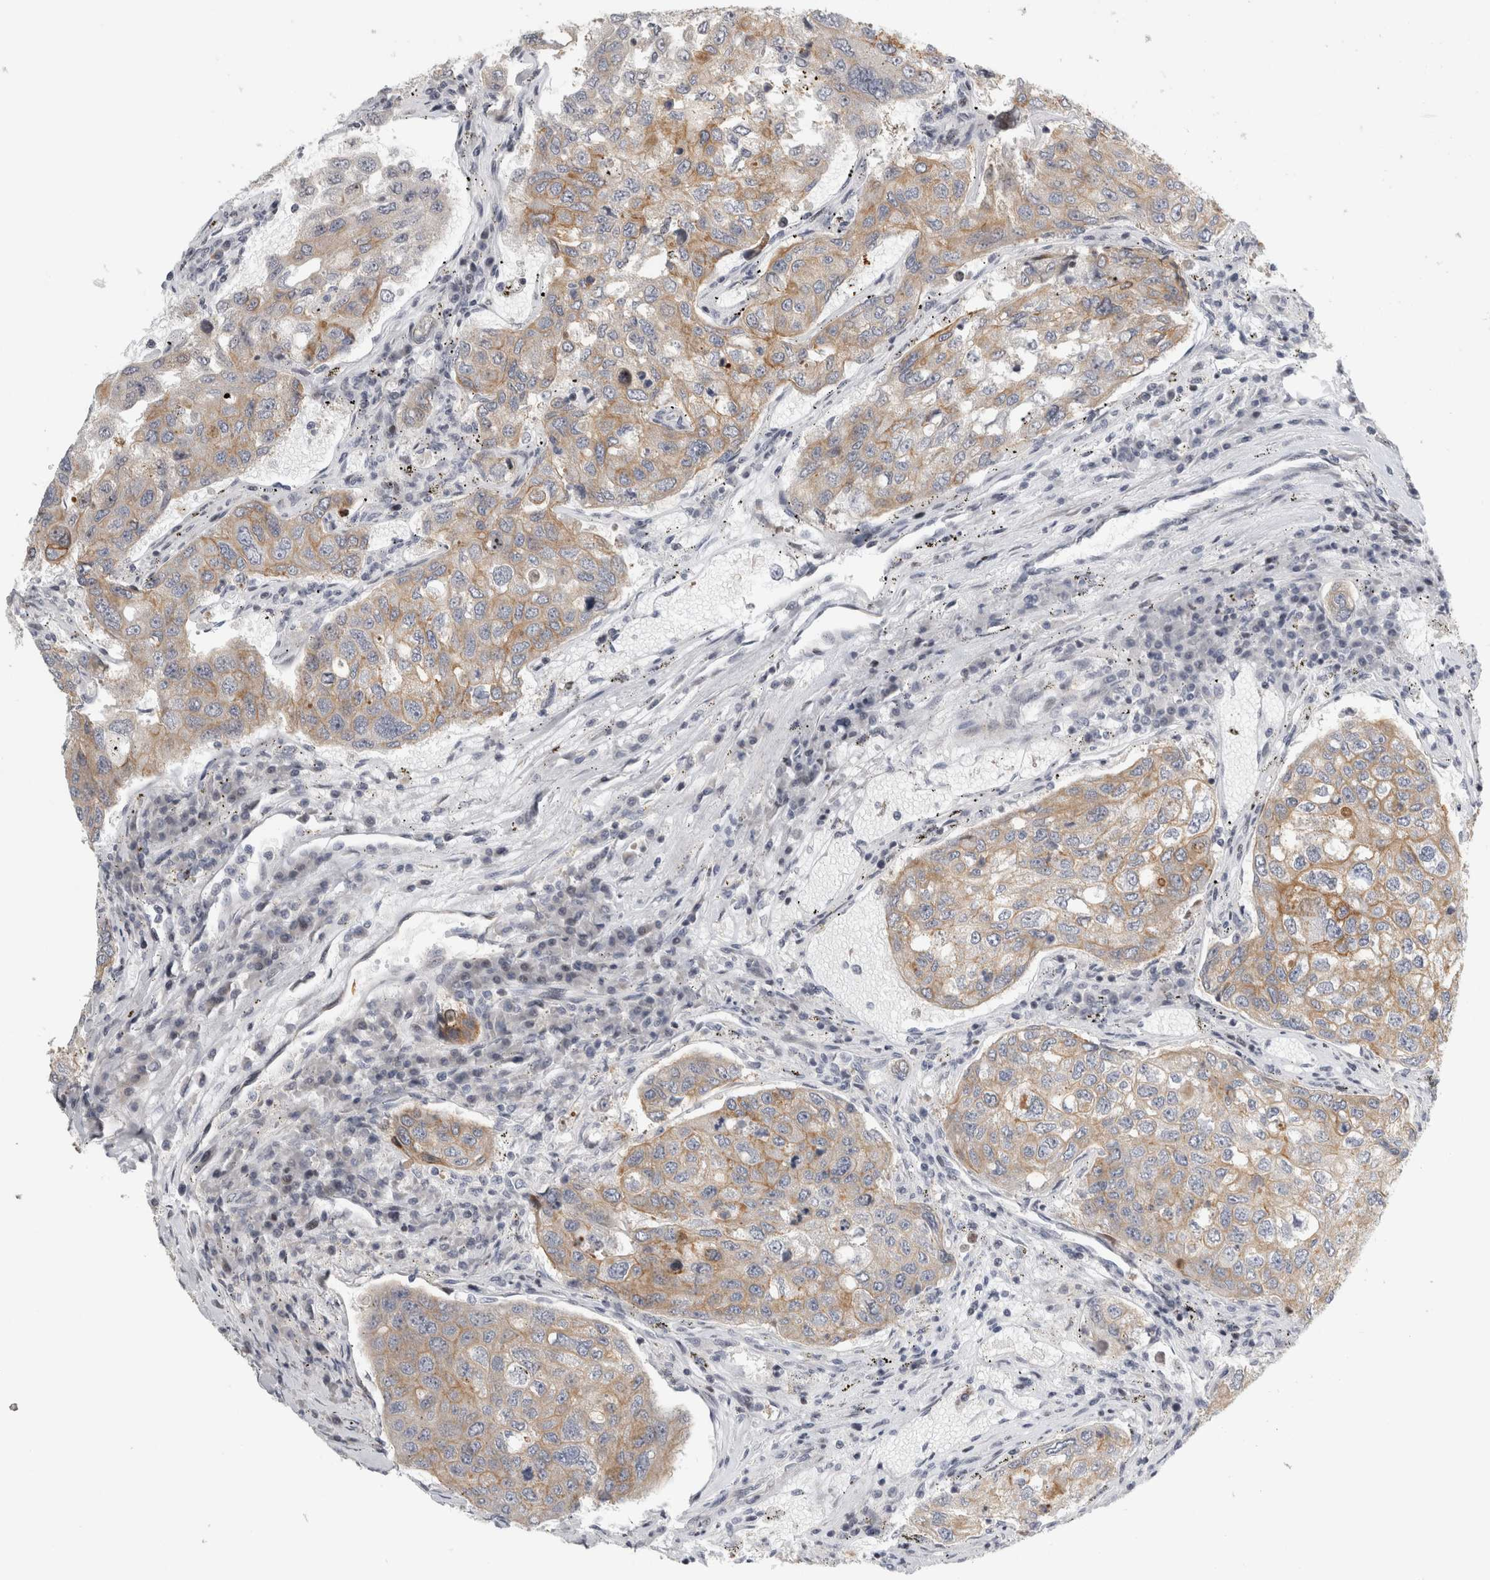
{"staining": {"intensity": "weak", "quantity": ">75%", "location": "cytoplasmic/membranous"}, "tissue": "urothelial cancer", "cell_type": "Tumor cells", "image_type": "cancer", "snomed": [{"axis": "morphology", "description": "Urothelial carcinoma, High grade"}, {"axis": "topography", "description": "Lymph node"}, {"axis": "topography", "description": "Urinary bladder"}], "caption": "IHC of urothelial carcinoma (high-grade) shows low levels of weak cytoplasmic/membranous expression in approximately >75% of tumor cells.", "gene": "UTP25", "patient": {"sex": "male", "age": 51}}